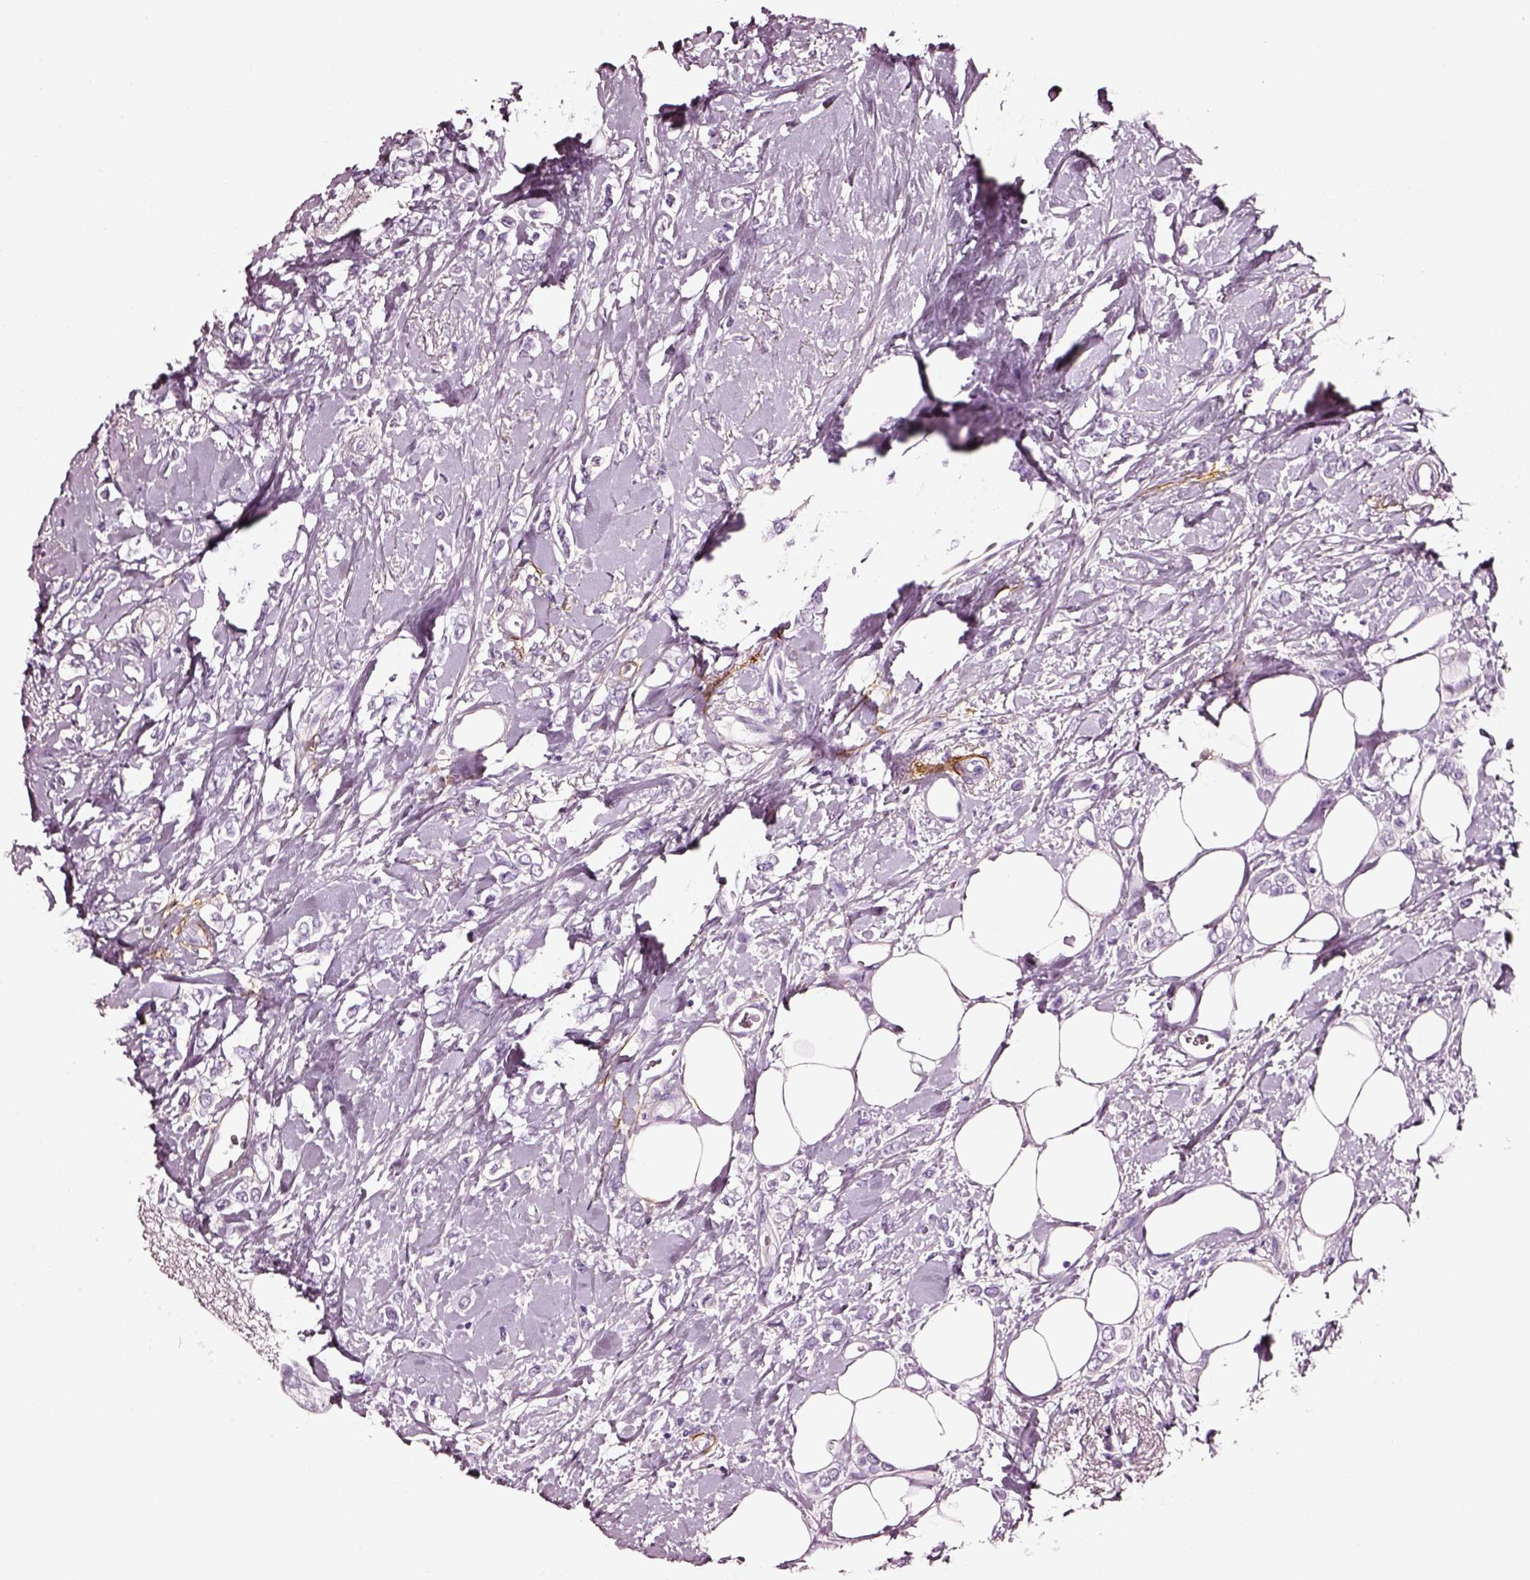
{"staining": {"intensity": "negative", "quantity": "none", "location": "none"}, "tissue": "breast cancer", "cell_type": "Tumor cells", "image_type": "cancer", "snomed": [{"axis": "morphology", "description": "Lobular carcinoma"}, {"axis": "topography", "description": "Breast"}], "caption": "This histopathology image is of lobular carcinoma (breast) stained with immunohistochemistry (IHC) to label a protein in brown with the nuclei are counter-stained blue. There is no positivity in tumor cells.", "gene": "DPEP1", "patient": {"sex": "female", "age": 66}}